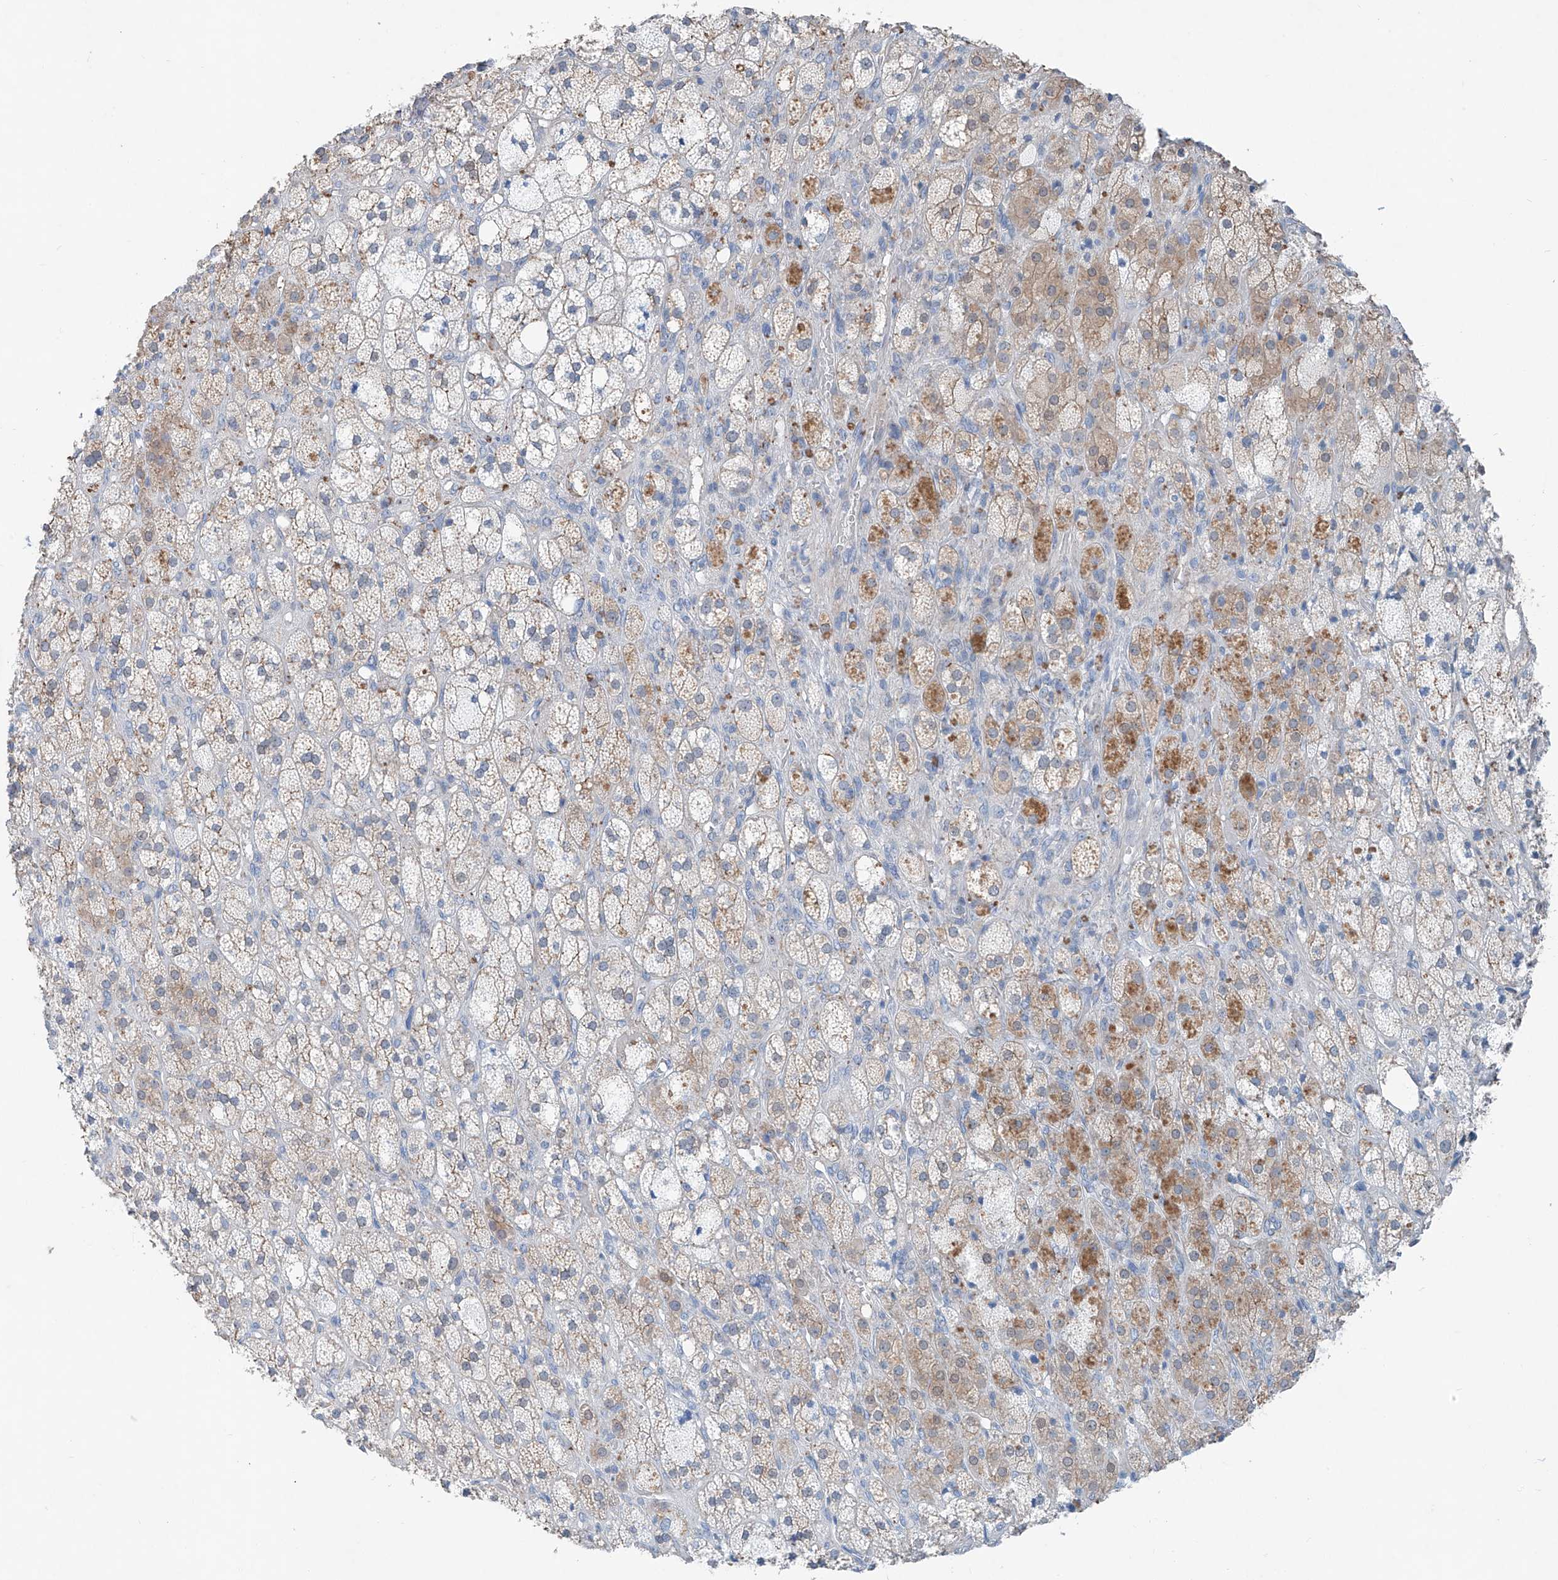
{"staining": {"intensity": "weak", "quantity": "<25%", "location": "cytoplasmic/membranous"}, "tissue": "adrenal gland", "cell_type": "Glandular cells", "image_type": "normal", "snomed": [{"axis": "morphology", "description": "Normal tissue, NOS"}, {"axis": "topography", "description": "Adrenal gland"}], "caption": "High magnification brightfield microscopy of normal adrenal gland stained with DAB (3,3'-diaminobenzidine) (brown) and counterstained with hematoxylin (blue): glandular cells show no significant expression.", "gene": "ANKRD34A", "patient": {"sex": "male", "age": 61}}